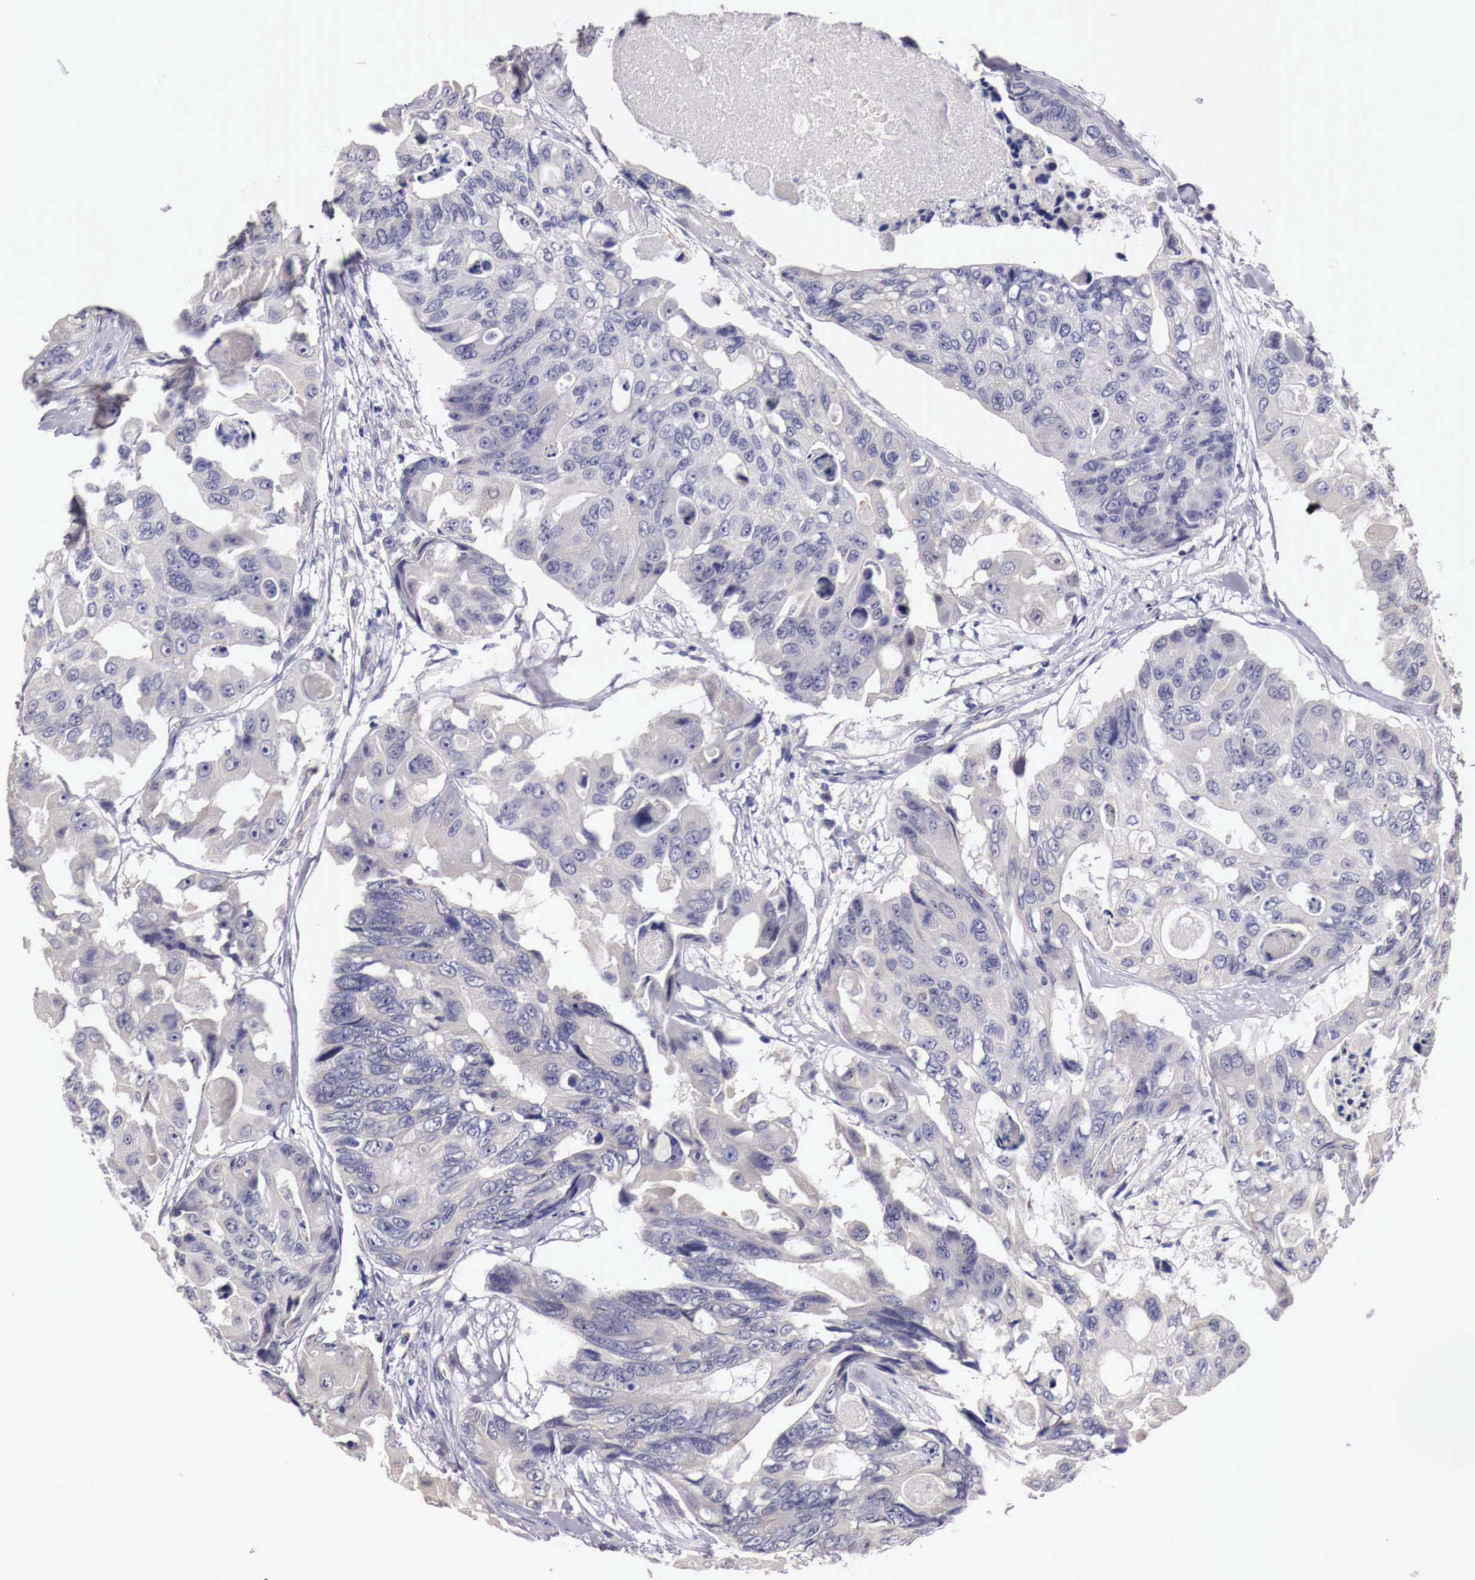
{"staining": {"intensity": "negative", "quantity": "none", "location": "none"}, "tissue": "colorectal cancer", "cell_type": "Tumor cells", "image_type": "cancer", "snomed": [{"axis": "morphology", "description": "Adenocarcinoma, NOS"}, {"axis": "topography", "description": "Colon"}], "caption": "The micrograph displays no significant positivity in tumor cells of adenocarcinoma (colorectal).", "gene": "ENOX2", "patient": {"sex": "female", "age": 86}}